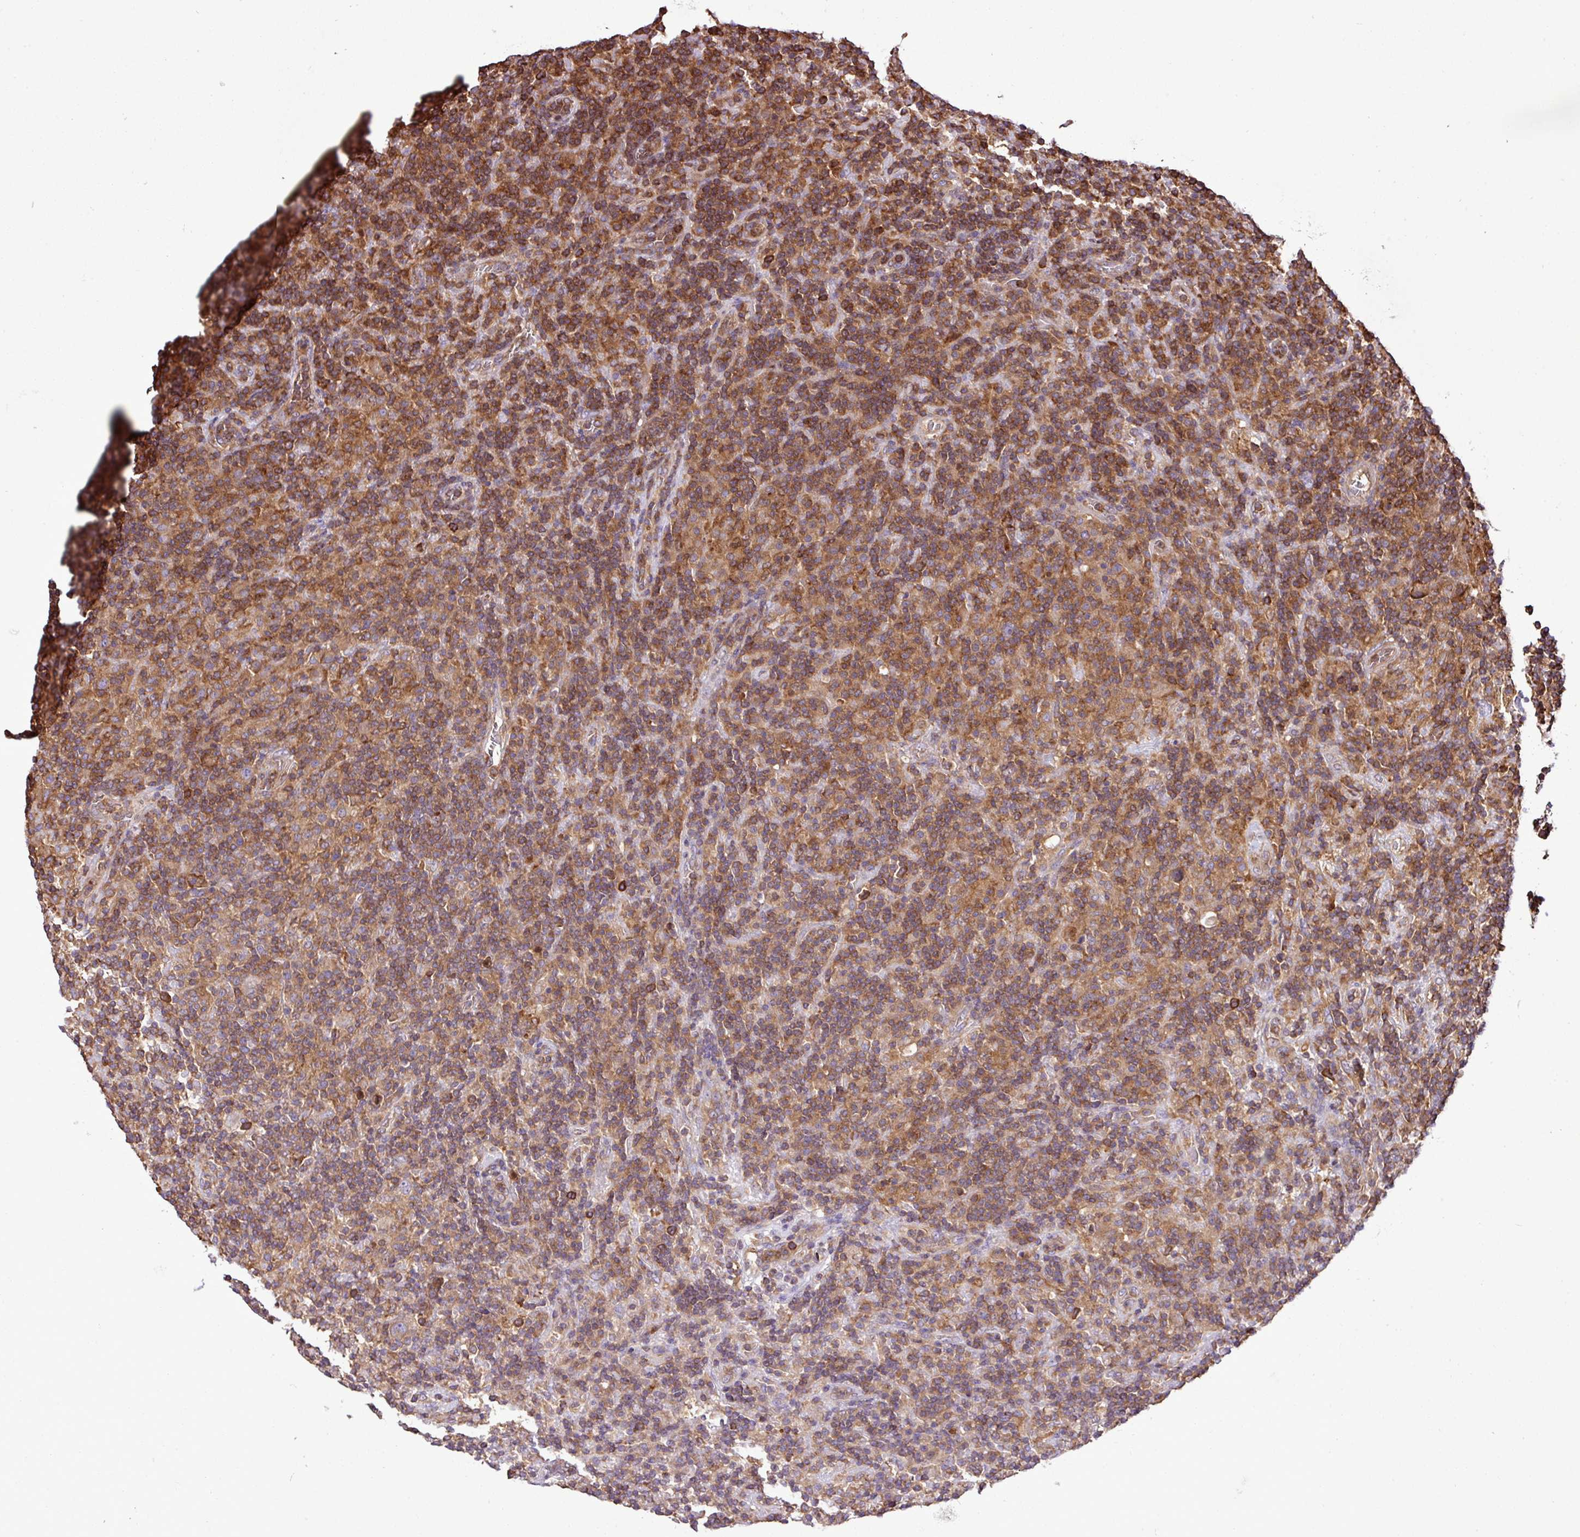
{"staining": {"intensity": "weak", "quantity": "<25%", "location": "cytoplasmic/membranous"}, "tissue": "lymphoma", "cell_type": "Tumor cells", "image_type": "cancer", "snomed": [{"axis": "morphology", "description": "Hodgkin's disease, NOS"}, {"axis": "topography", "description": "Lymph node"}], "caption": "Immunohistochemistry (IHC) of human lymphoma shows no staining in tumor cells. (Stains: DAB (3,3'-diaminobenzidine) IHC with hematoxylin counter stain, Microscopy: brightfield microscopy at high magnification).", "gene": "PGAP6", "patient": {"sex": "male", "age": 70}}